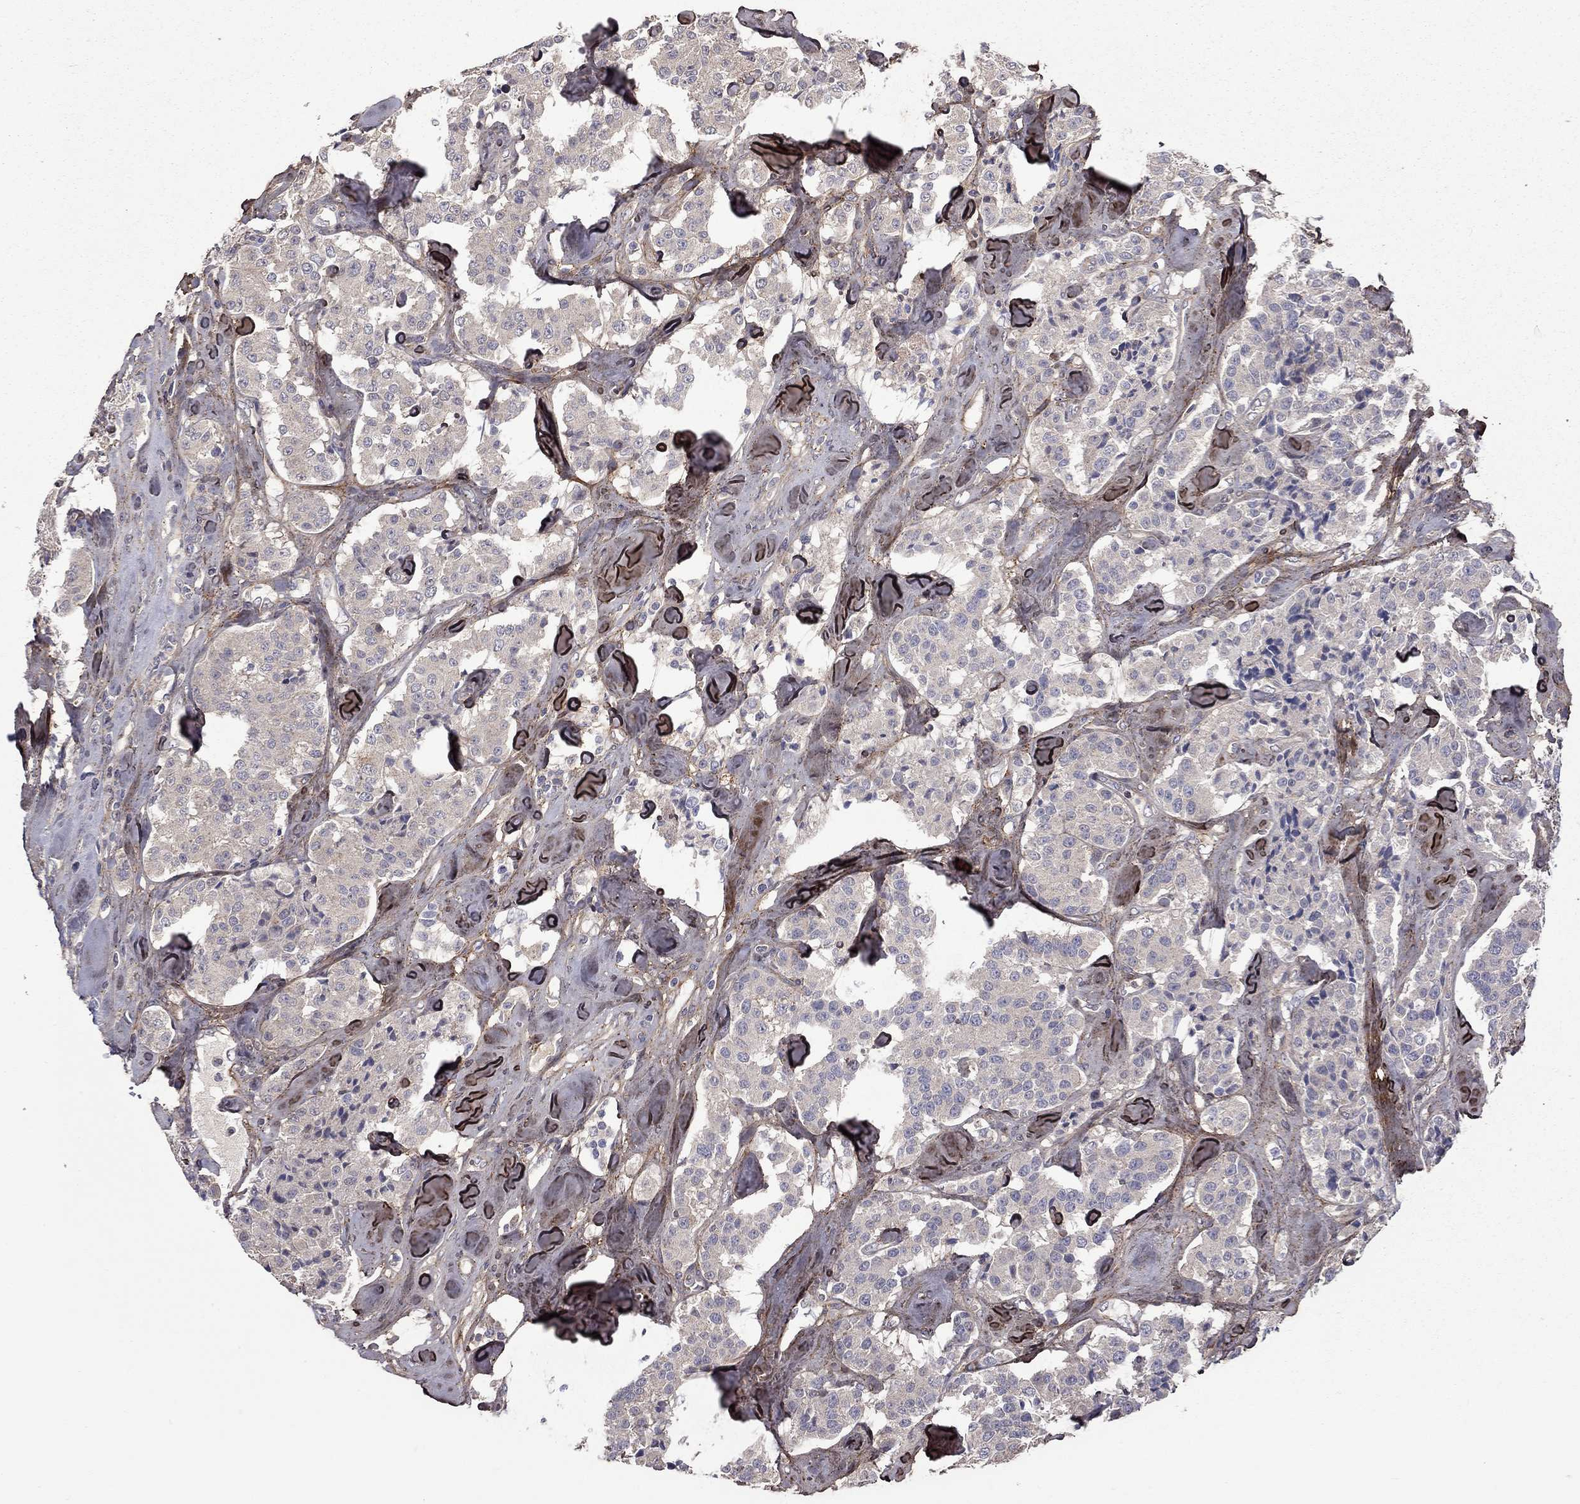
{"staining": {"intensity": "negative", "quantity": "none", "location": "none"}, "tissue": "carcinoid", "cell_type": "Tumor cells", "image_type": "cancer", "snomed": [{"axis": "morphology", "description": "Carcinoid, malignant, NOS"}, {"axis": "topography", "description": "Pancreas"}], "caption": "DAB immunohistochemical staining of human carcinoid (malignant) demonstrates no significant staining in tumor cells.", "gene": "DUSP7", "patient": {"sex": "male", "age": 41}}